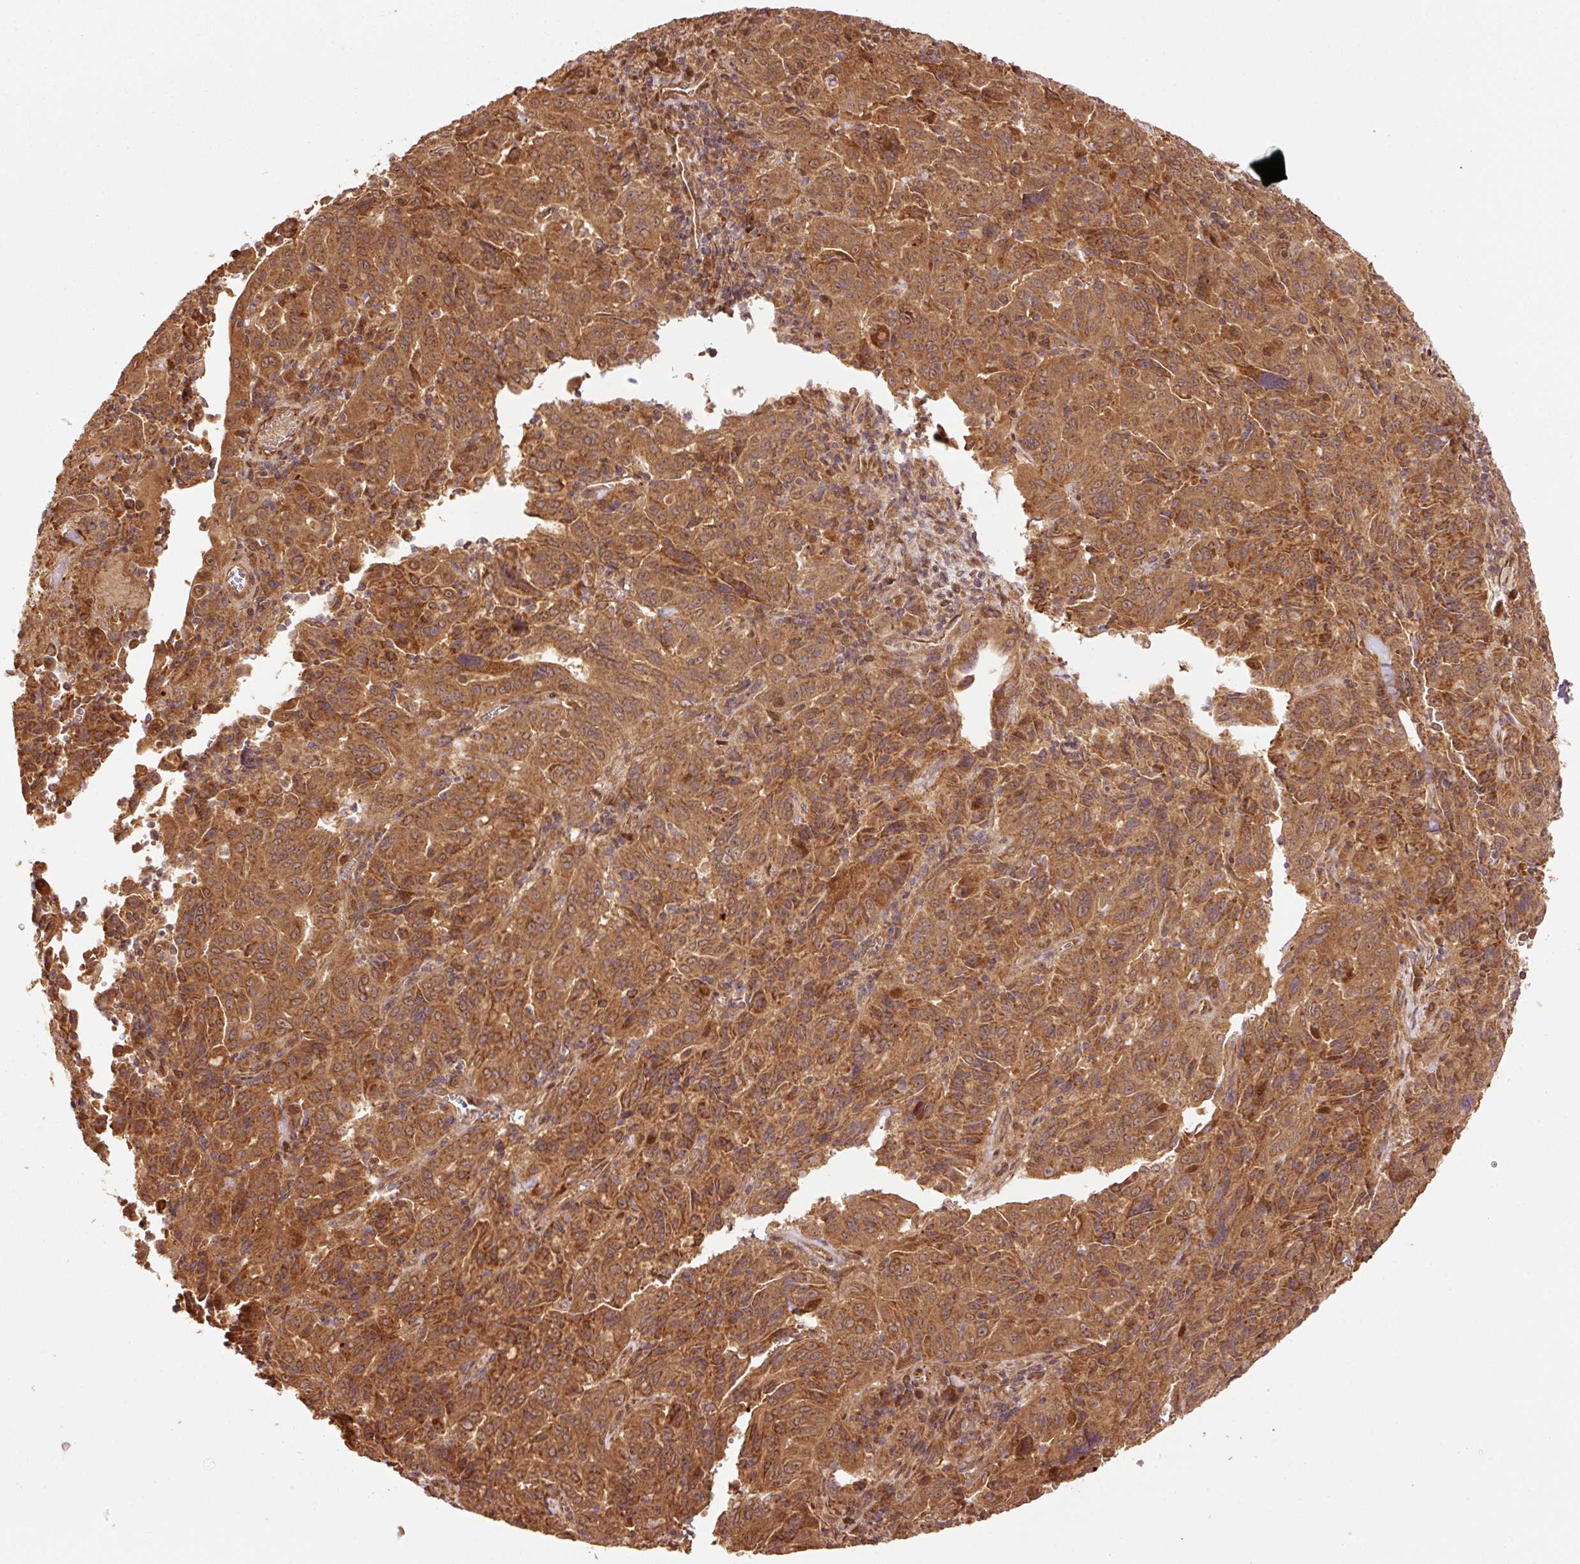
{"staining": {"intensity": "strong", "quantity": ">75%", "location": "cytoplasmic/membranous,nuclear"}, "tissue": "pancreatic cancer", "cell_type": "Tumor cells", "image_type": "cancer", "snomed": [{"axis": "morphology", "description": "Adenocarcinoma, NOS"}, {"axis": "topography", "description": "Pancreas"}], "caption": "This is a photomicrograph of IHC staining of pancreatic cancer, which shows strong expression in the cytoplasmic/membranous and nuclear of tumor cells.", "gene": "OXER1", "patient": {"sex": "male", "age": 63}}